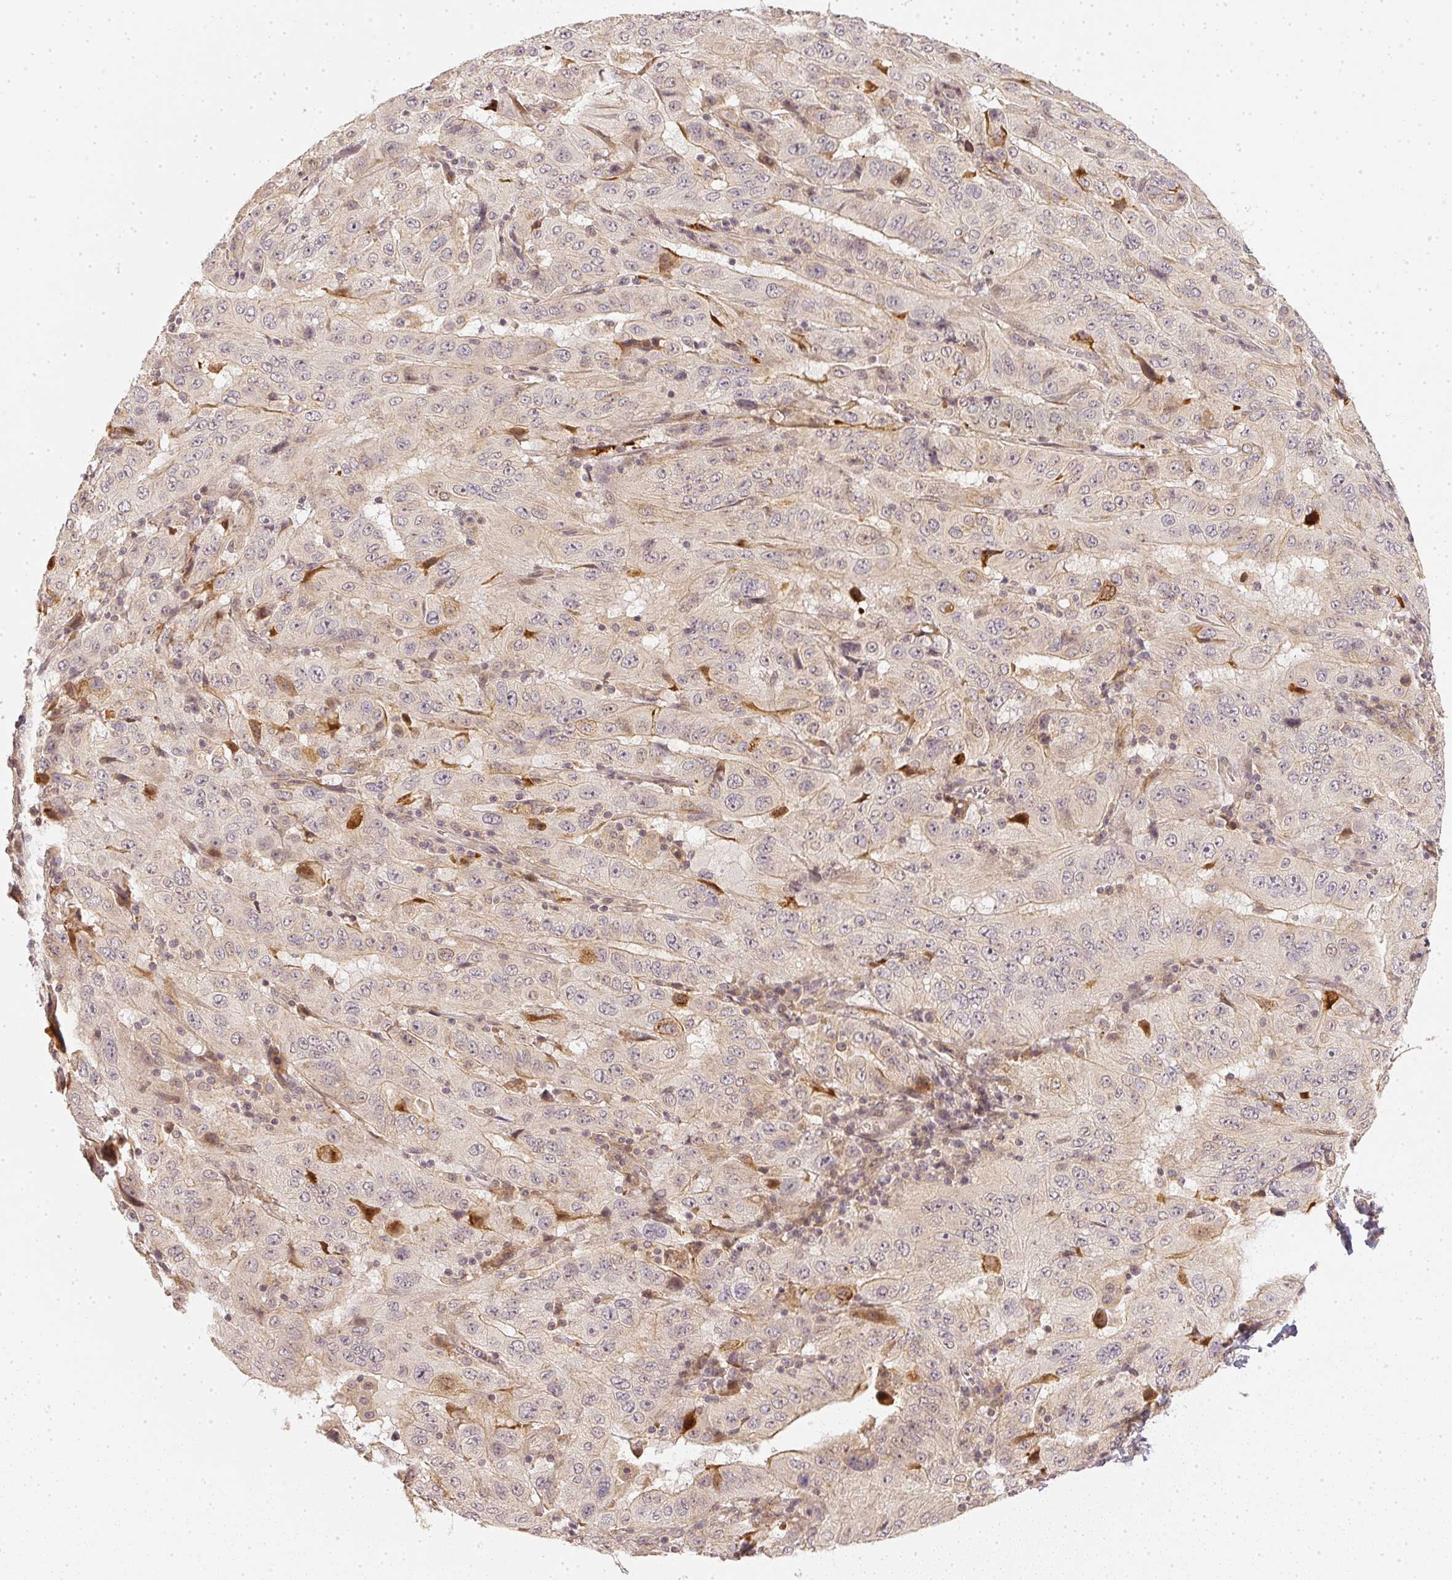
{"staining": {"intensity": "negative", "quantity": "none", "location": "none"}, "tissue": "pancreatic cancer", "cell_type": "Tumor cells", "image_type": "cancer", "snomed": [{"axis": "morphology", "description": "Adenocarcinoma, NOS"}, {"axis": "topography", "description": "Pancreas"}], "caption": "Immunohistochemistry histopathology image of human pancreatic cancer (adenocarcinoma) stained for a protein (brown), which shows no positivity in tumor cells.", "gene": "SERPINE1", "patient": {"sex": "male", "age": 63}}